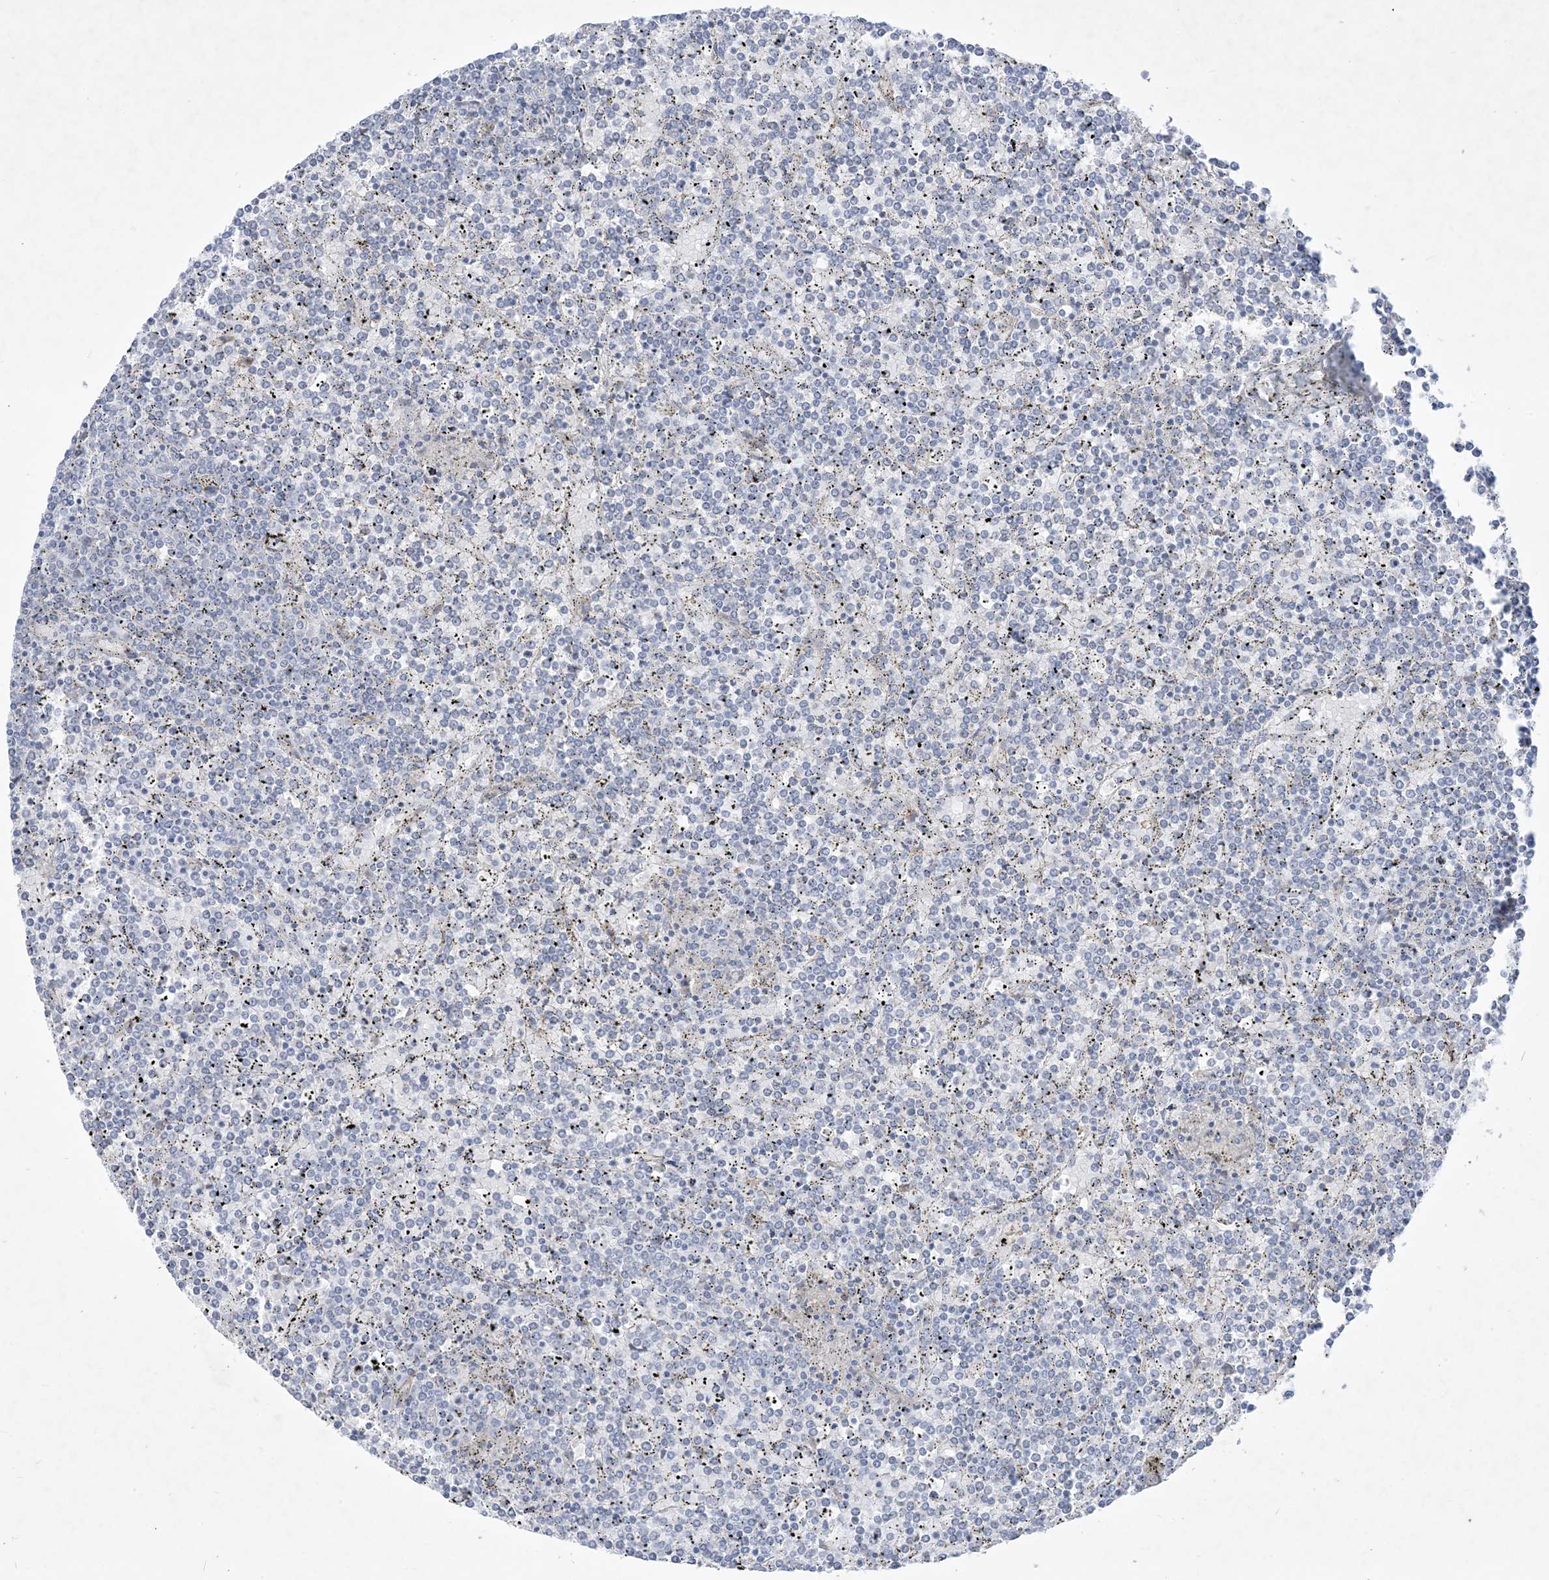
{"staining": {"intensity": "negative", "quantity": "none", "location": "none"}, "tissue": "lymphoma", "cell_type": "Tumor cells", "image_type": "cancer", "snomed": [{"axis": "morphology", "description": "Malignant lymphoma, non-Hodgkin's type, Low grade"}, {"axis": "topography", "description": "Spleen"}], "caption": "A photomicrograph of human lymphoma is negative for staining in tumor cells. (Brightfield microscopy of DAB (3,3'-diaminobenzidine) immunohistochemistry at high magnification).", "gene": "B3GNT7", "patient": {"sex": "female", "age": 19}}